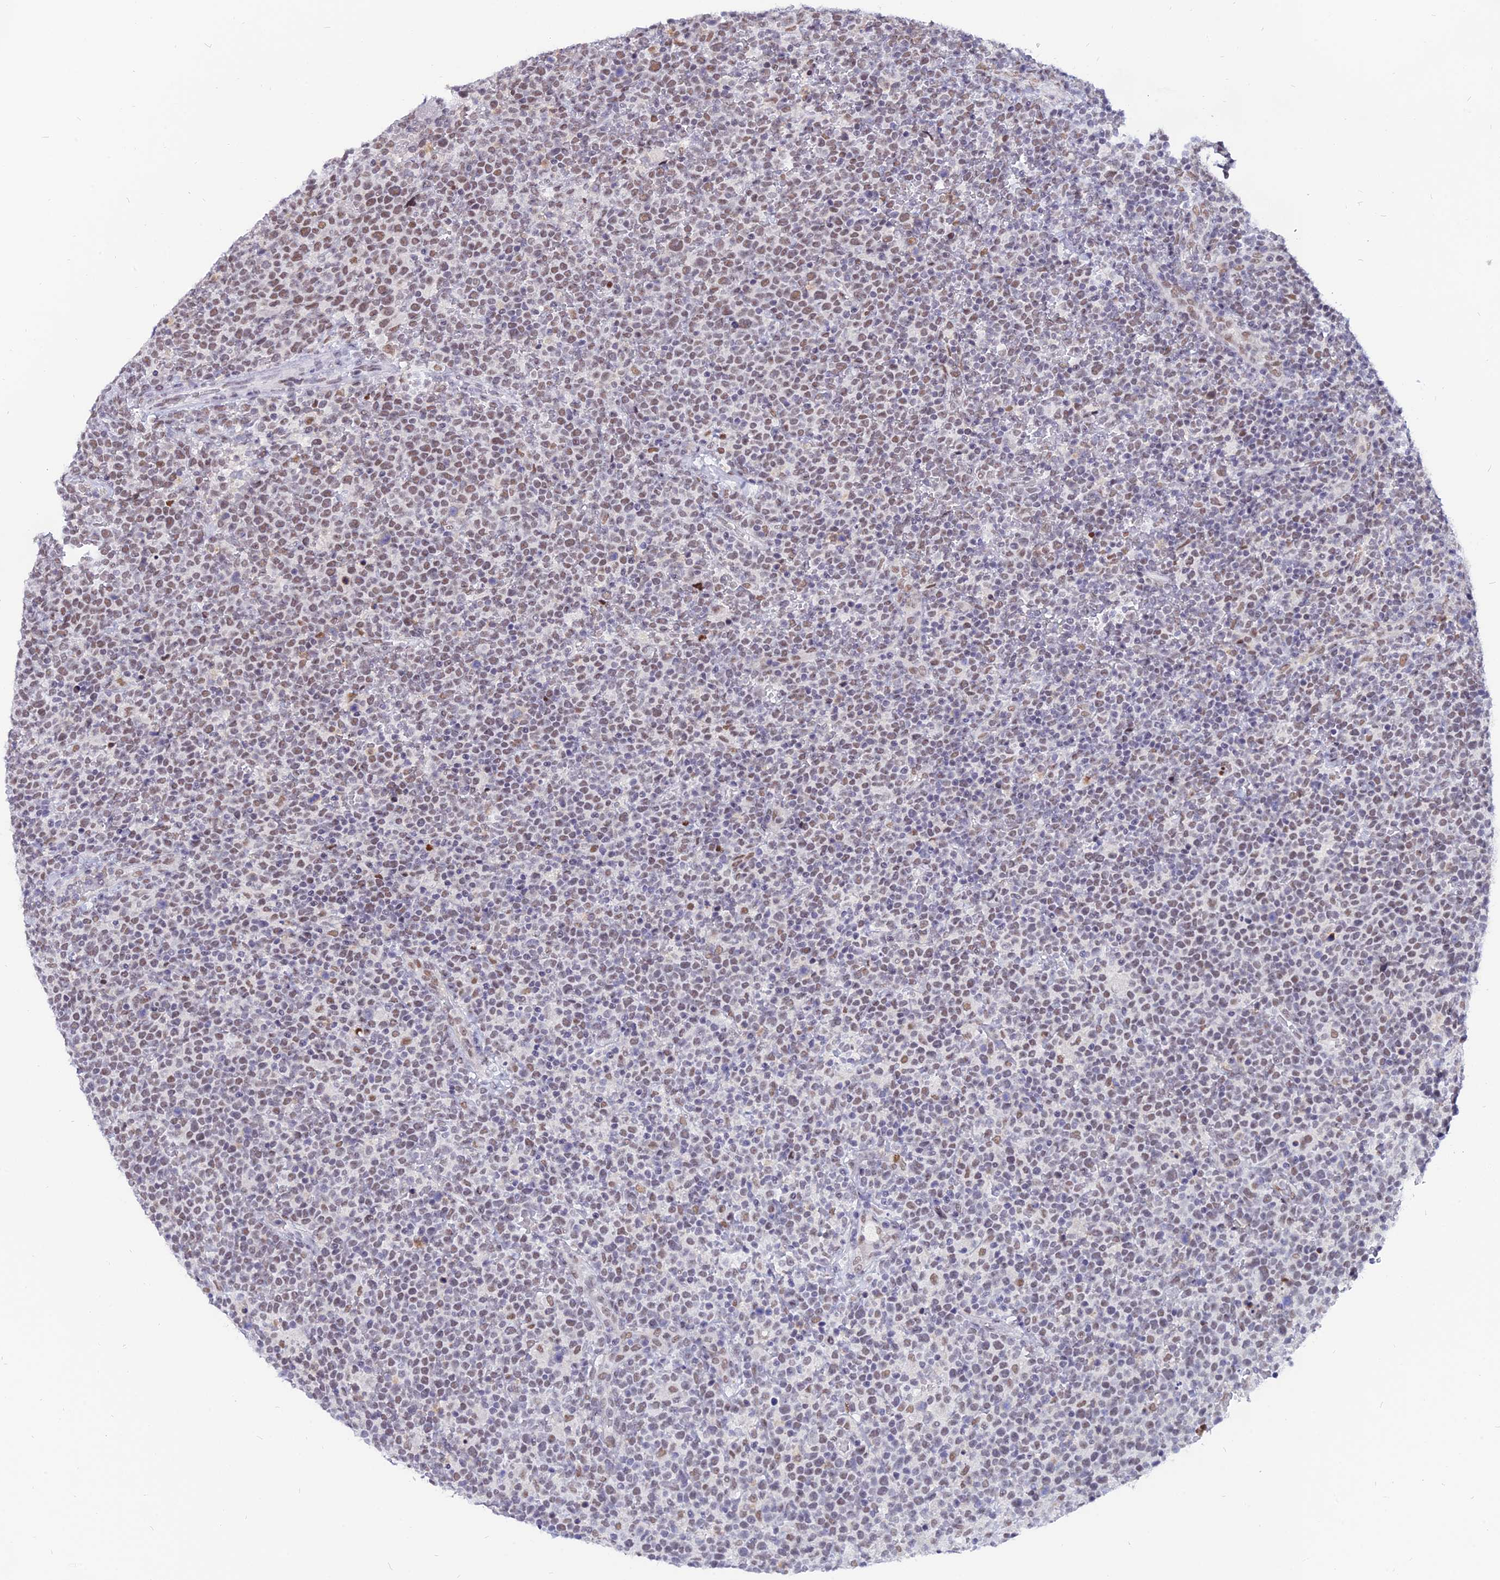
{"staining": {"intensity": "moderate", "quantity": "25%-75%", "location": "nuclear"}, "tissue": "lymphoma", "cell_type": "Tumor cells", "image_type": "cancer", "snomed": [{"axis": "morphology", "description": "Malignant lymphoma, non-Hodgkin's type, High grade"}, {"axis": "topography", "description": "Lymph node"}], "caption": "Brown immunohistochemical staining in human malignant lymphoma, non-Hodgkin's type (high-grade) reveals moderate nuclear positivity in approximately 25%-75% of tumor cells.", "gene": "DPY30", "patient": {"sex": "male", "age": 61}}